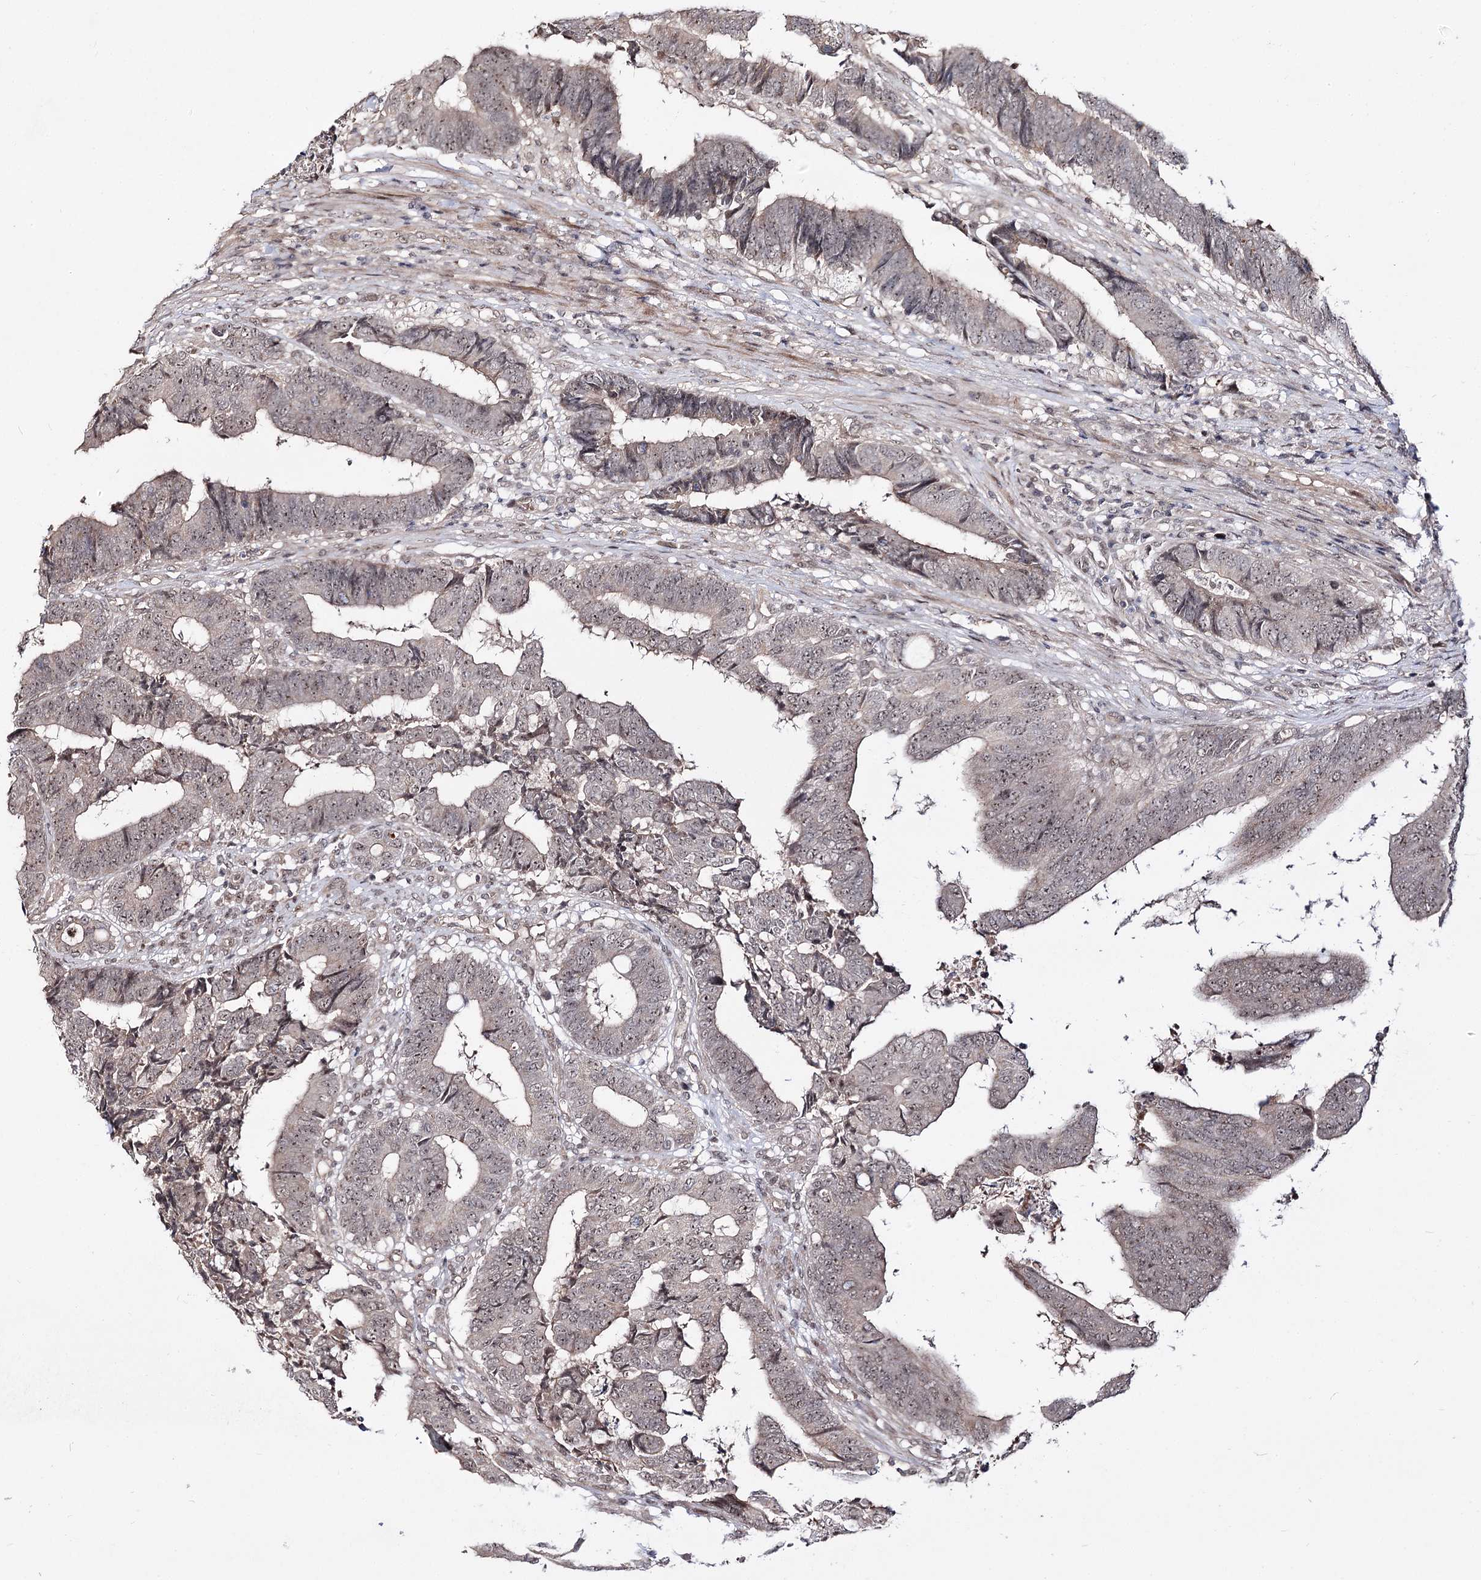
{"staining": {"intensity": "weak", "quantity": "<25%", "location": "nuclear"}, "tissue": "colorectal cancer", "cell_type": "Tumor cells", "image_type": "cancer", "snomed": [{"axis": "morphology", "description": "Adenocarcinoma, NOS"}, {"axis": "topography", "description": "Rectum"}], "caption": "Colorectal cancer (adenocarcinoma) was stained to show a protein in brown. There is no significant positivity in tumor cells. Nuclei are stained in blue.", "gene": "RRP9", "patient": {"sex": "male", "age": 84}}